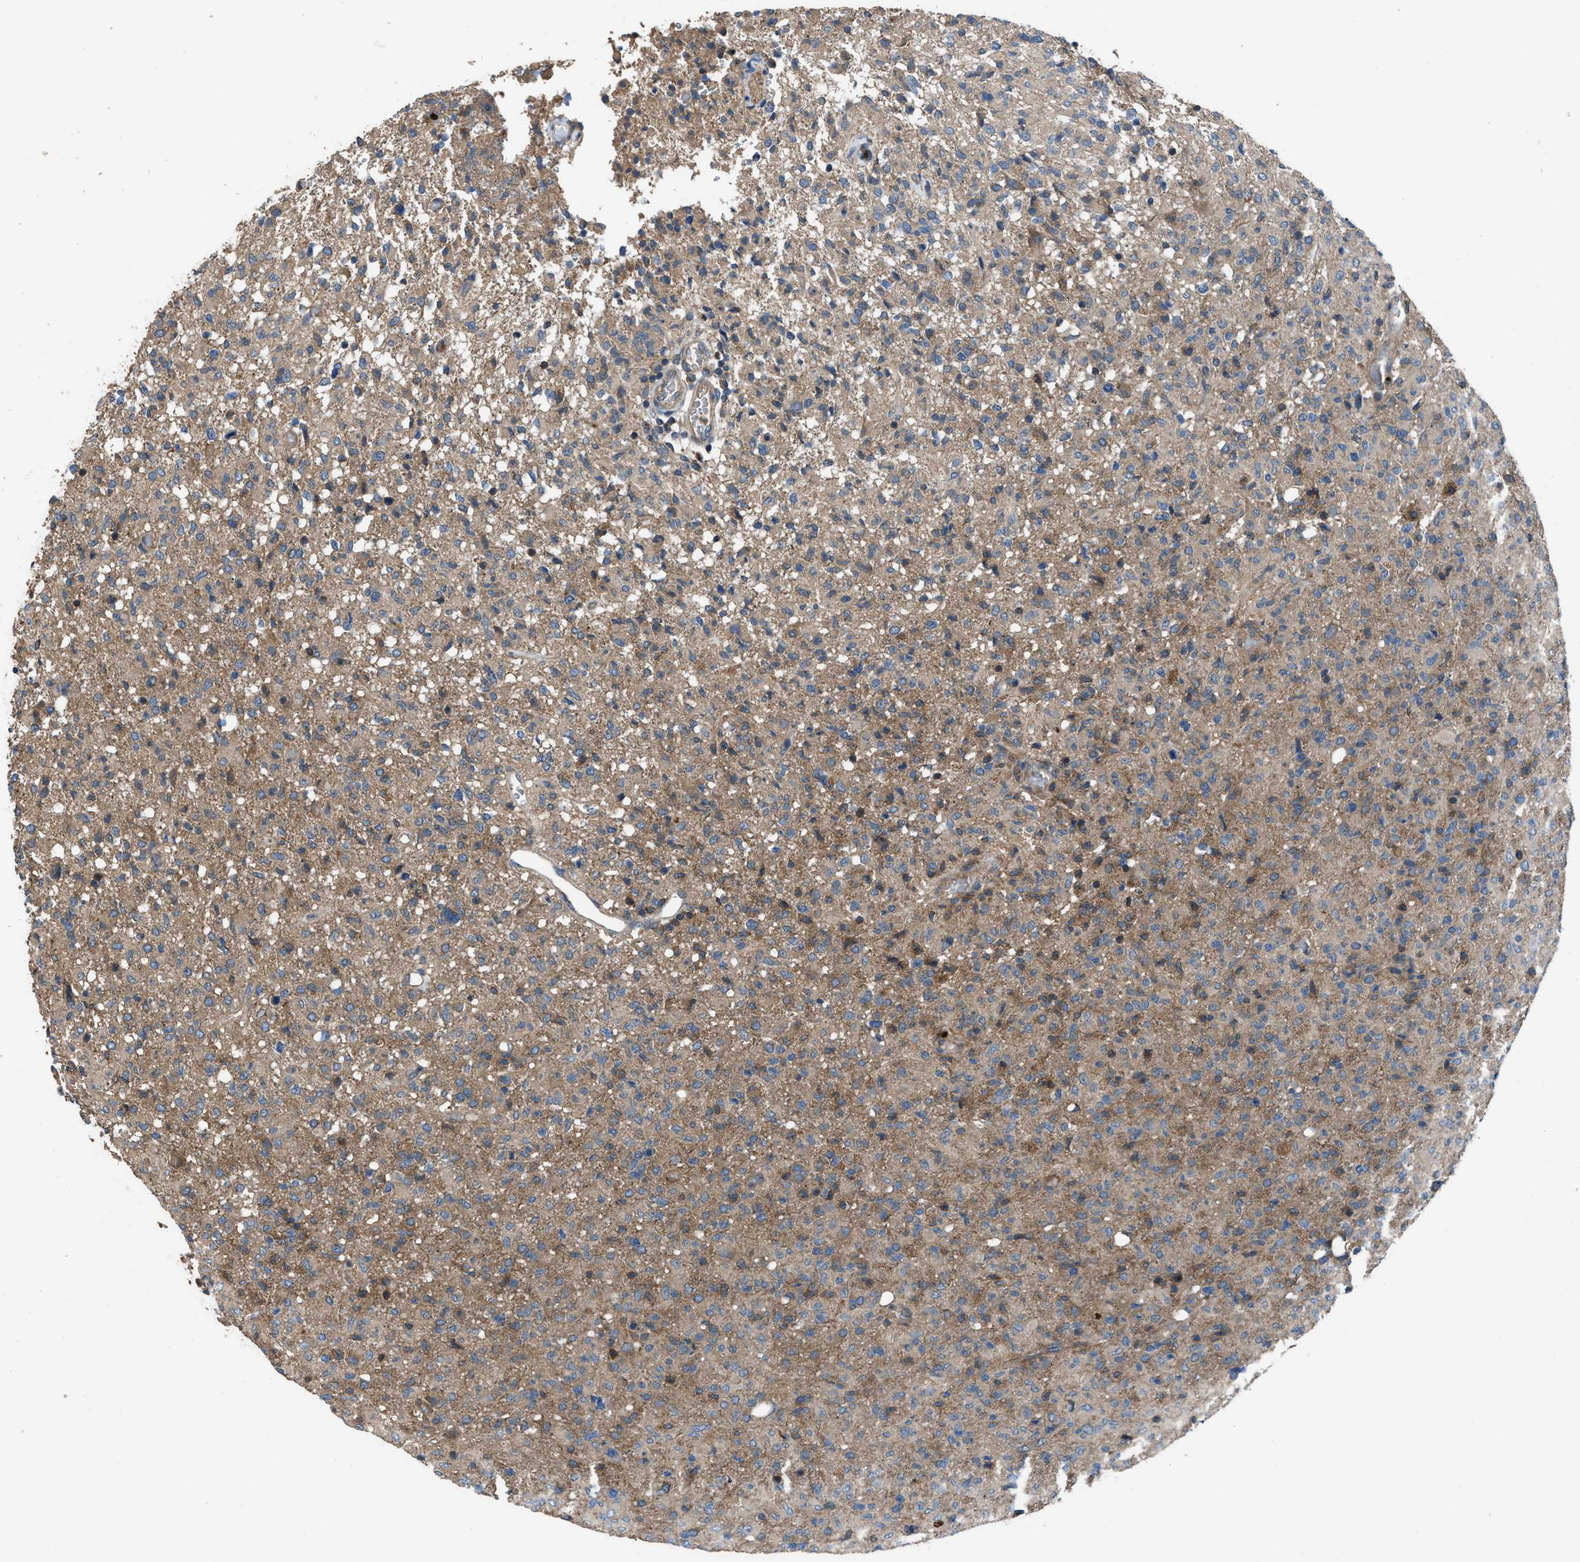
{"staining": {"intensity": "weak", "quantity": ">75%", "location": "cytoplasmic/membranous"}, "tissue": "glioma", "cell_type": "Tumor cells", "image_type": "cancer", "snomed": [{"axis": "morphology", "description": "Glioma, malignant, High grade"}, {"axis": "topography", "description": "Brain"}], "caption": "Protein staining demonstrates weak cytoplasmic/membranous staining in about >75% of tumor cells in glioma.", "gene": "USP25", "patient": {"sex": "female", "age": 57}}